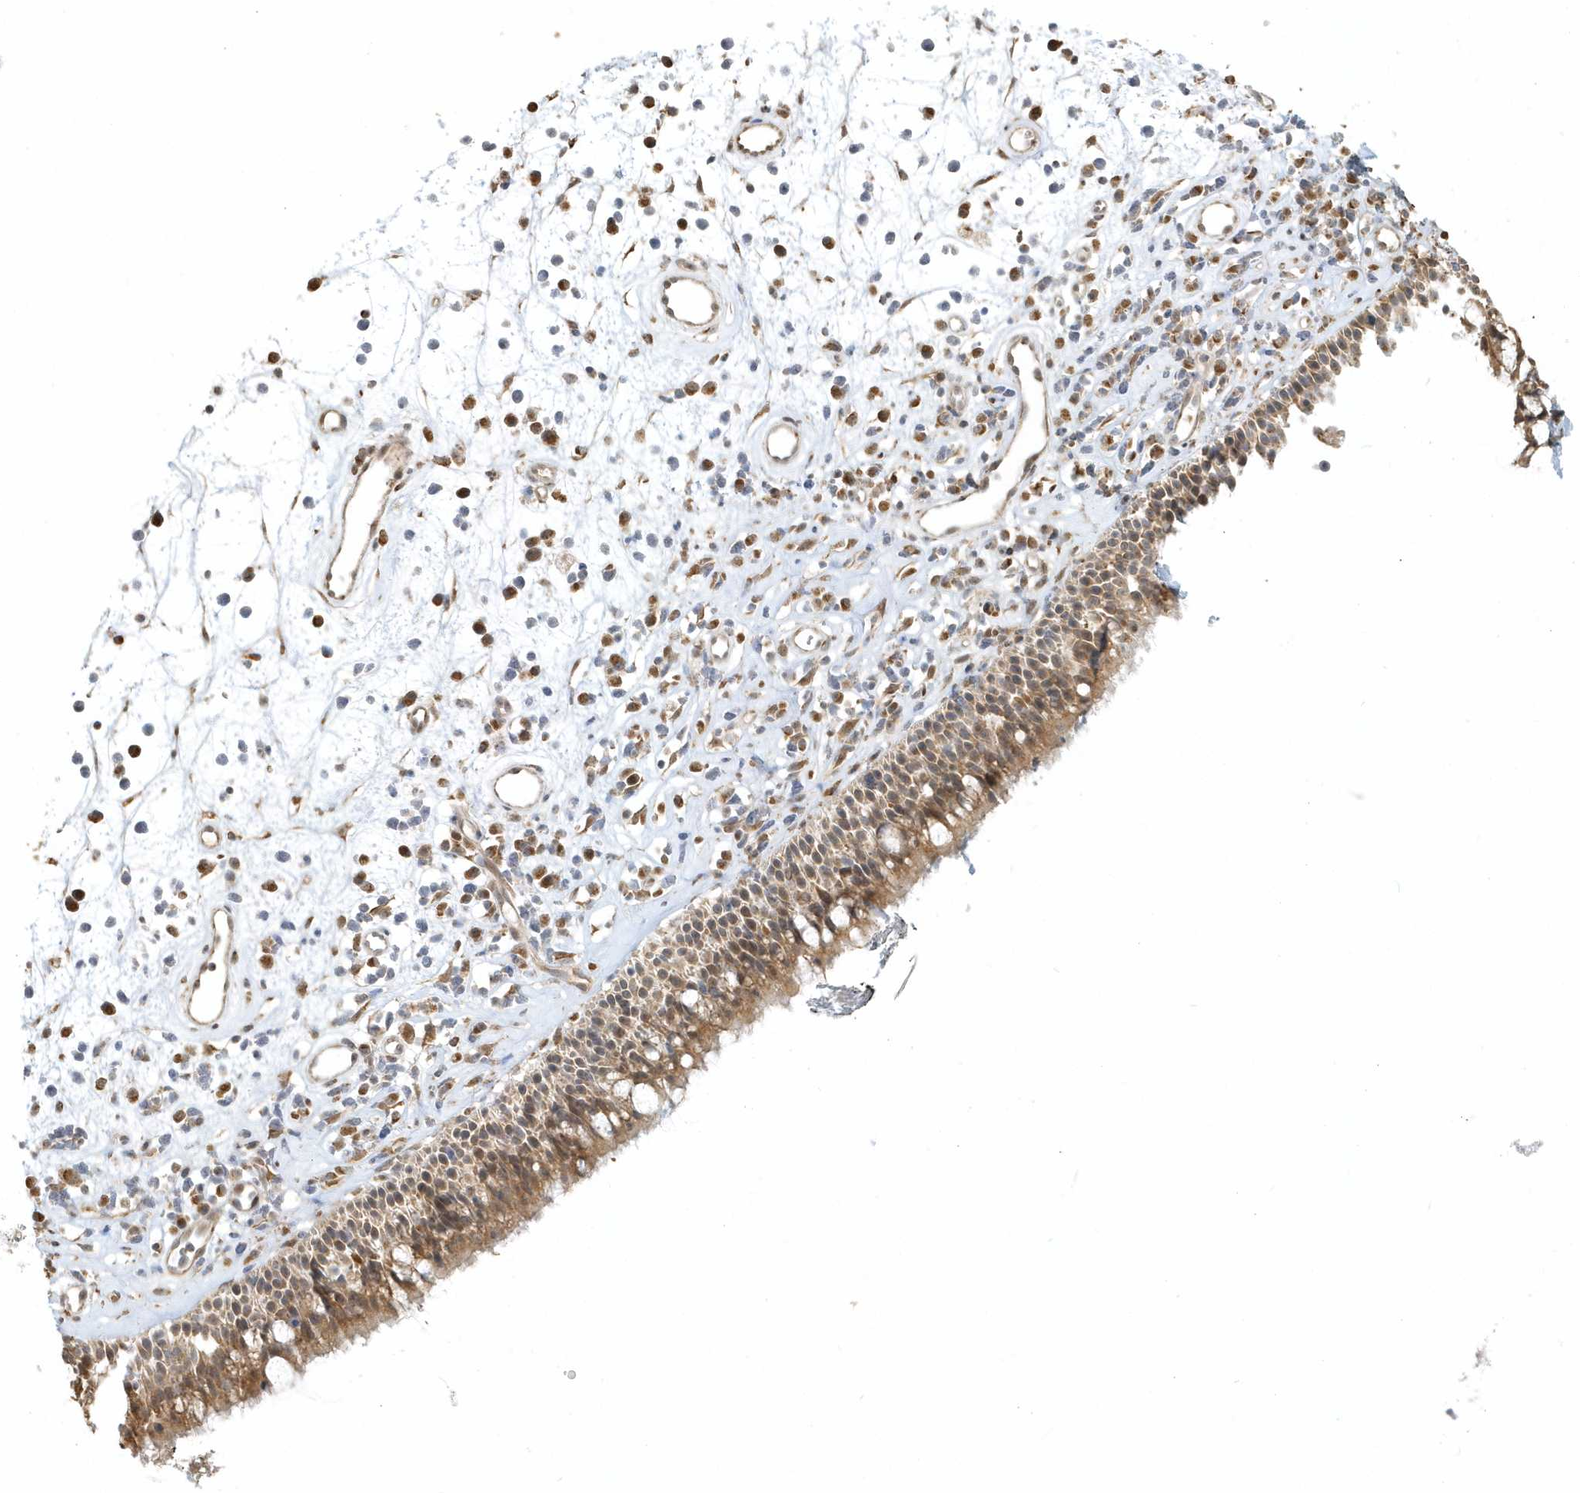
{"staining": {"intensity": "moderate", "quantity": ">75%", "location": "cytoplasmic/membranous,nuclear"}, "tissue": "nasopharynx", "cell_type": "Respiratory epithelial cells", "image_type": "normal", "snomed": [{"axis": "morphology", "description": "Normal tissue, NOS"}, {"axis": "morphology", "description": "Inflammation, NOS"}, {"axis": "morphology", "description": "Malignant melanoma, Metastatic site"}, {"axis": "topography", "description": "Nasopharynx"}], "caption": "Immunohistochemical staining of normal nasopharynx reveals moderate cytoplasmic/membranous,nuclear protein staining in about >75% of respiratory epithelial cells.", "gene": "PSMD6", "patient": {"sex": "male", "age": 70}}